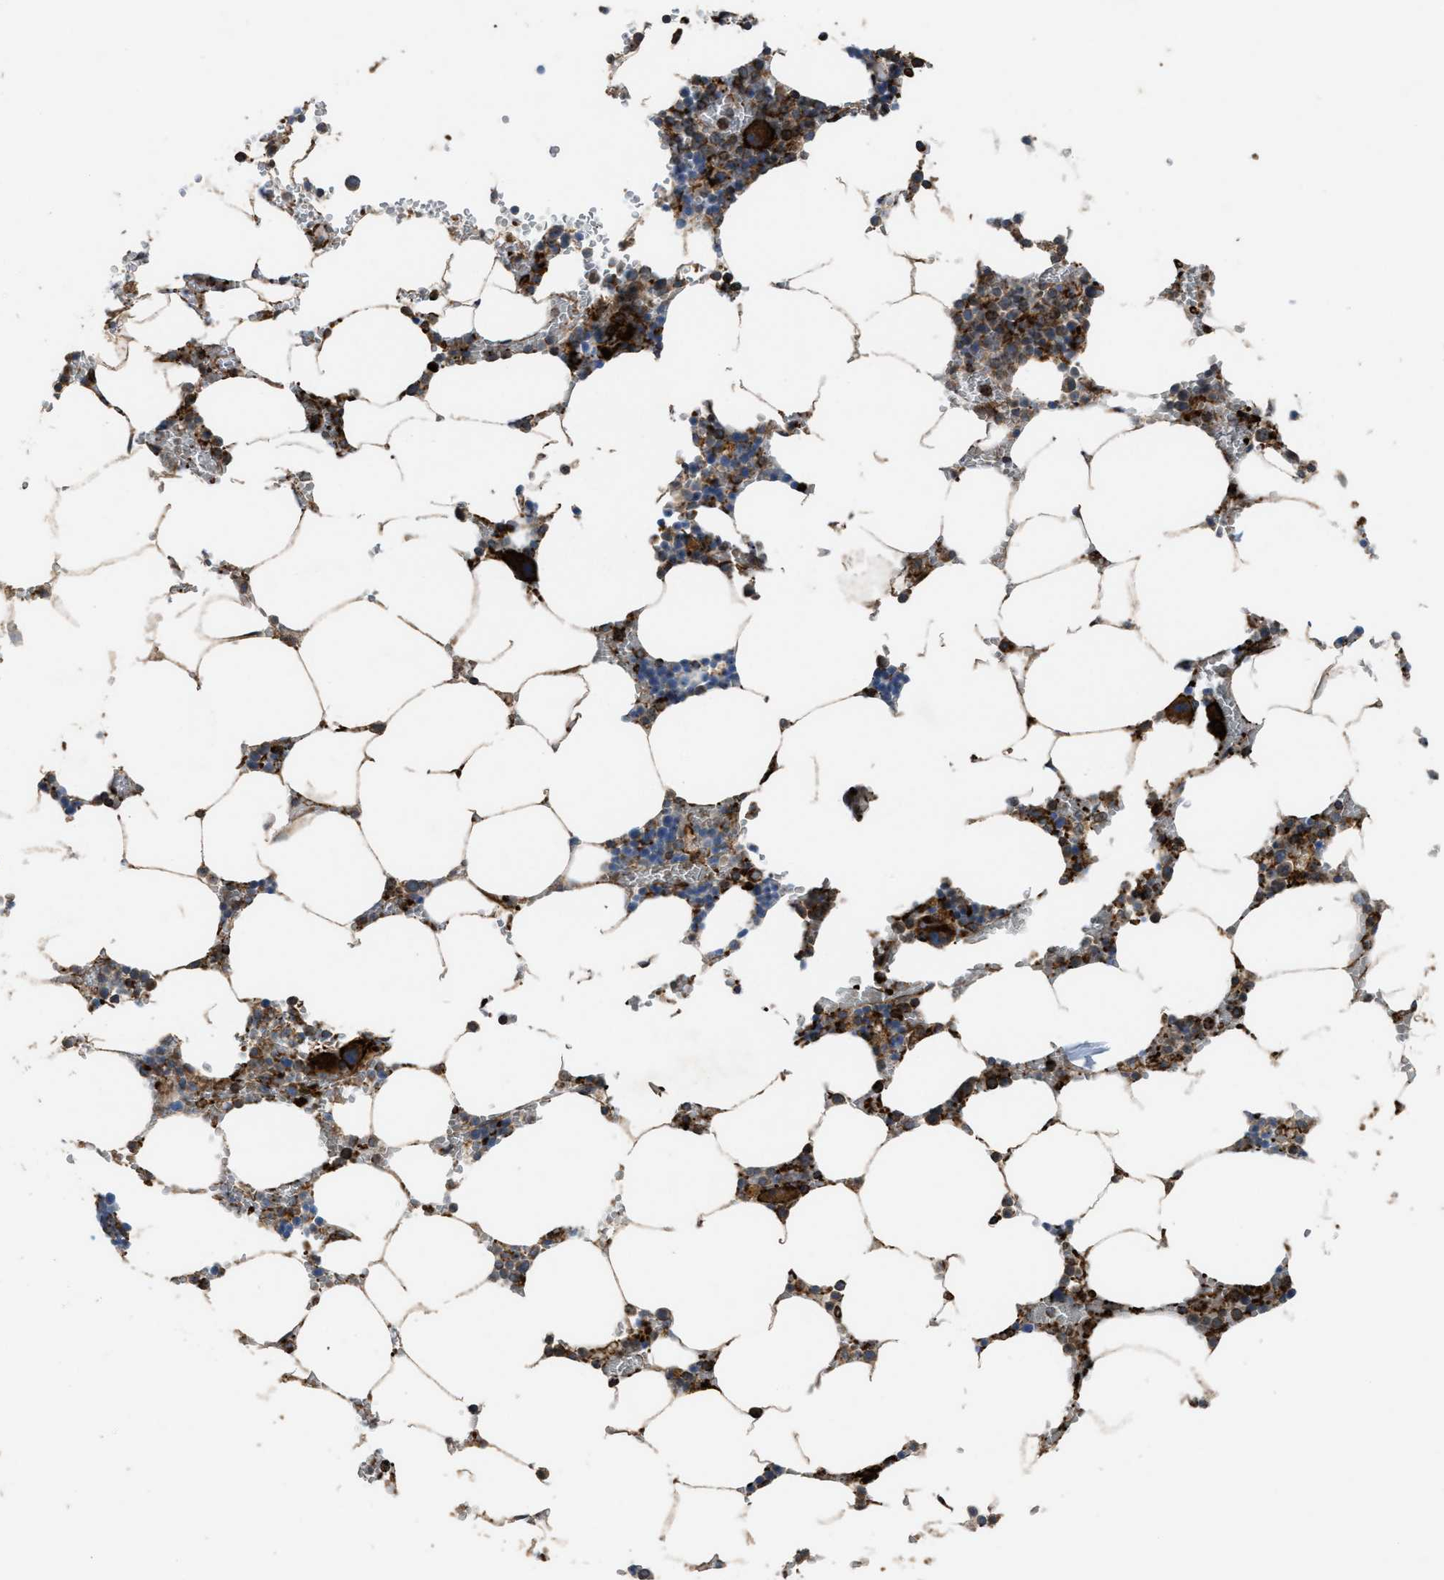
{"staining": {"intensity": "strong", "quantity": "25%-75%", "location": "cytoplasmic/membranous"}, "tissue": "bone marrow", "cell_type": "Hematopoietic cells", "image_type": "normal", "snomed": [{"axis": "morphology", "description": "Normal tissue, NOS"}, {"axis": "topography", "description": "Bone marrow"}], "caption": "This micrograph shows immunohistochemistry staining of normal human bone marrow, with high strong cytoplasmic/membranous staining in about 25%-75% of hematopoietic cells.", "gene": "EGLN1", "patient": {"sex": "male", "age": 70}}